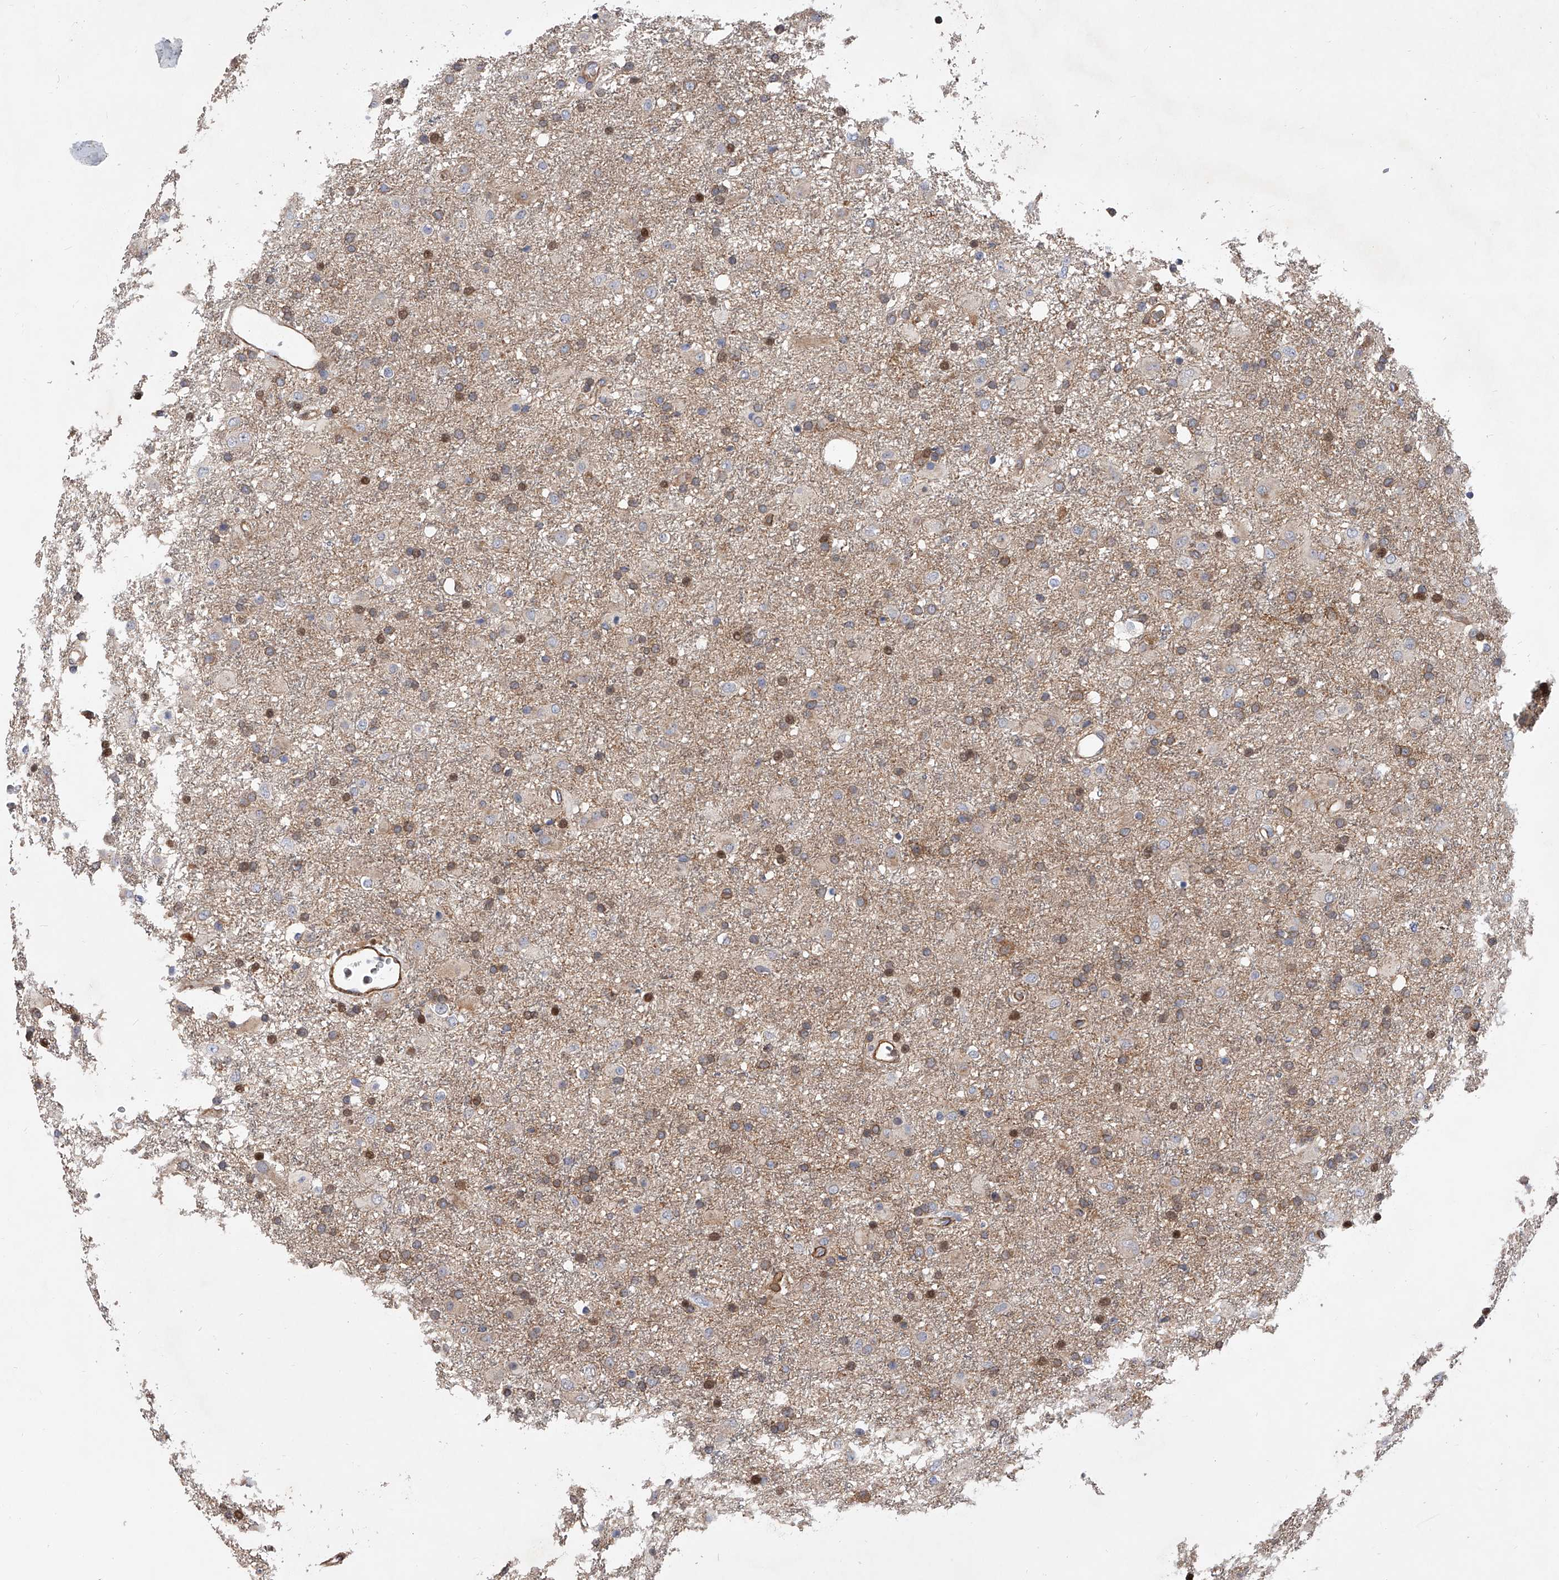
{"staining": {"intensity": "weak", "quantity": "25%-75%", "location": "cytoplasmic/membranous"}, "tissue": "glioma", "cell_type": "Tumor cells", "image_type": "cancer", "snomed": [{"axis": "morphology", "description": "Glioma, malignant, Low grade"}, {"axis": "topography", "description": "Brain"}], "caption": "Immunohistochemistry histopathology image of malignant glioma (low-grade) stained for a protein (brown), which shows low levels of weak cytoplasmic/membranous expression in approximately 25%-75% of tumor cells.", "gene": "PDSS2", "patient": {"sex": "male", "age": 65}}